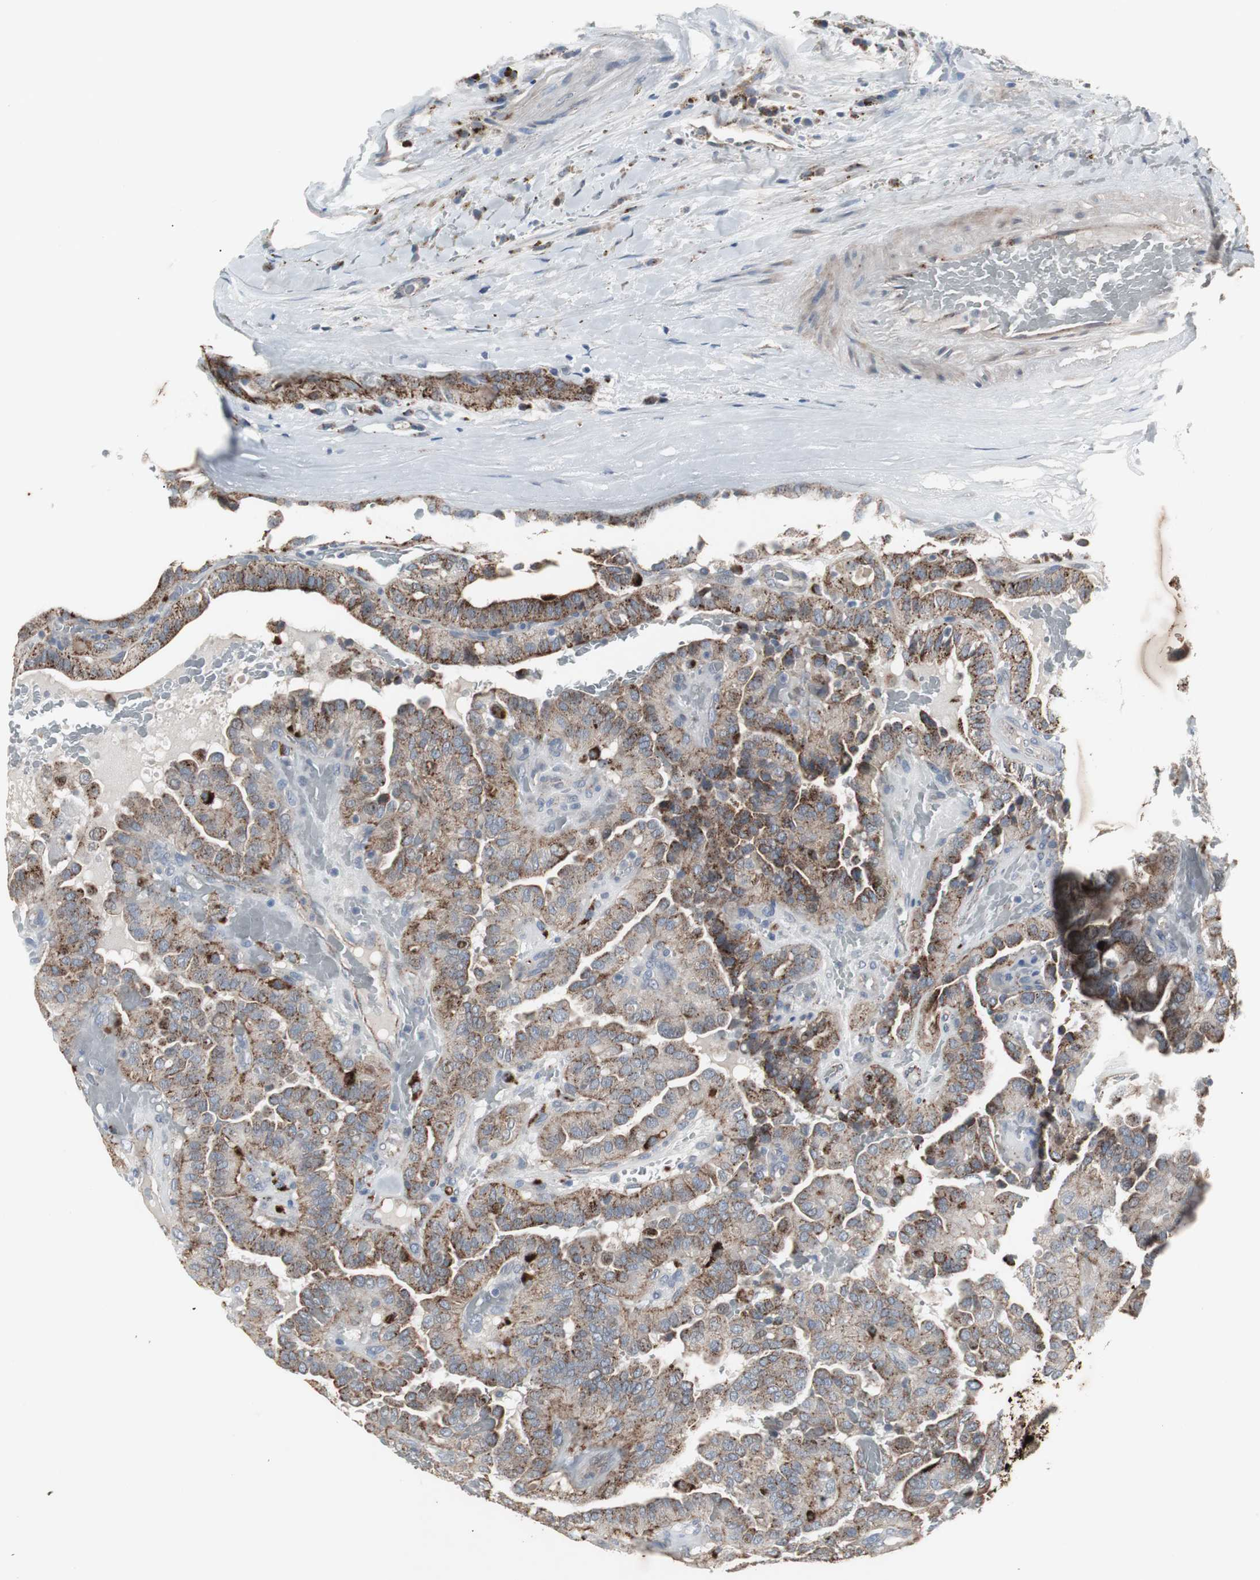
{"staining": {"intensity": "strong", "quantity": ">75%", "location": "cytoplasmic/membranous"}, "tissue": "thyroid cancer", "cell_type": "Tumor cells", "image_type": "cancer", "snomed": [{"axis": "morphology", "description": "Papillary adenocarcinoma, NOS"}, {"axis": "topography", "description": "Thyroid gland"}], "caption": "Tumor cells show high levels of strong cytoplasmic/membranous positivity in approximately >75% of cells in thyroid cancer (papillary adenocarcinoma). The protein is stained brown, and the nuclei are stained in blue (DAB IHC with brightfield microscopy, high magnification).", "gene": "GBA1", "patient": {"sex": "male", "age": 77}}